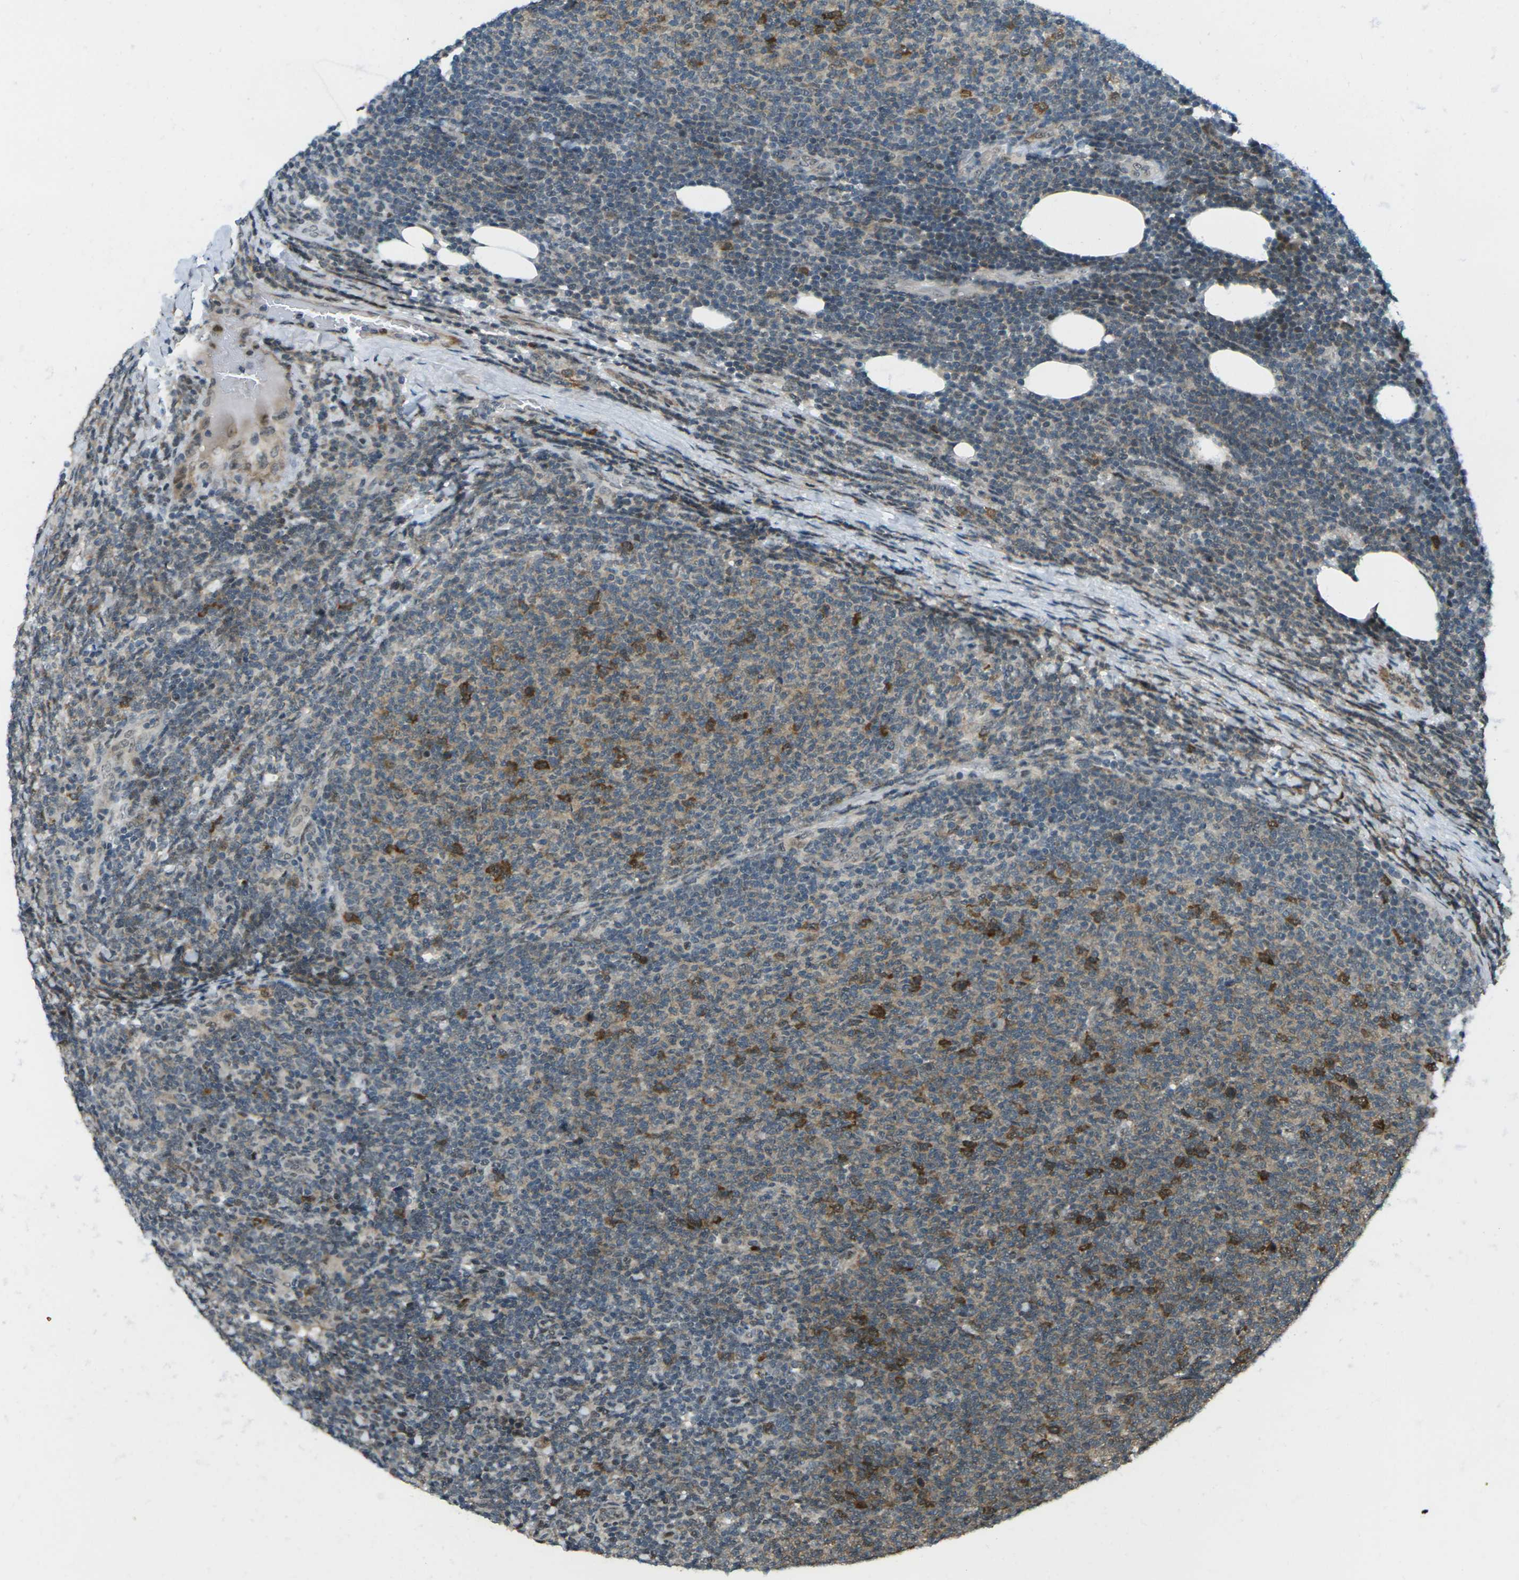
{"staining": {"intensity": "moderate", "quantity": "25%-75%", "location": "cytoplasmic/membranous"}, "tissue": "lymphoma", "cell_type": "Tumor cells", "image_type": "cancer", "snomed": [{"axis": "morphology", "description": "Malignant lymphoma, non-Hodgkin's type, Low grade"}, {"axis": "topography", "description": "Lymph node"}], "caption": "There is medium levels of moderate cytoplasmic/membranous staining in tumor cells of lymphoma, as demonstrated by immunohistochemical staining (brown color).", "gene": "UBE2S", "patient": {"sex": "male", "age": 66}}